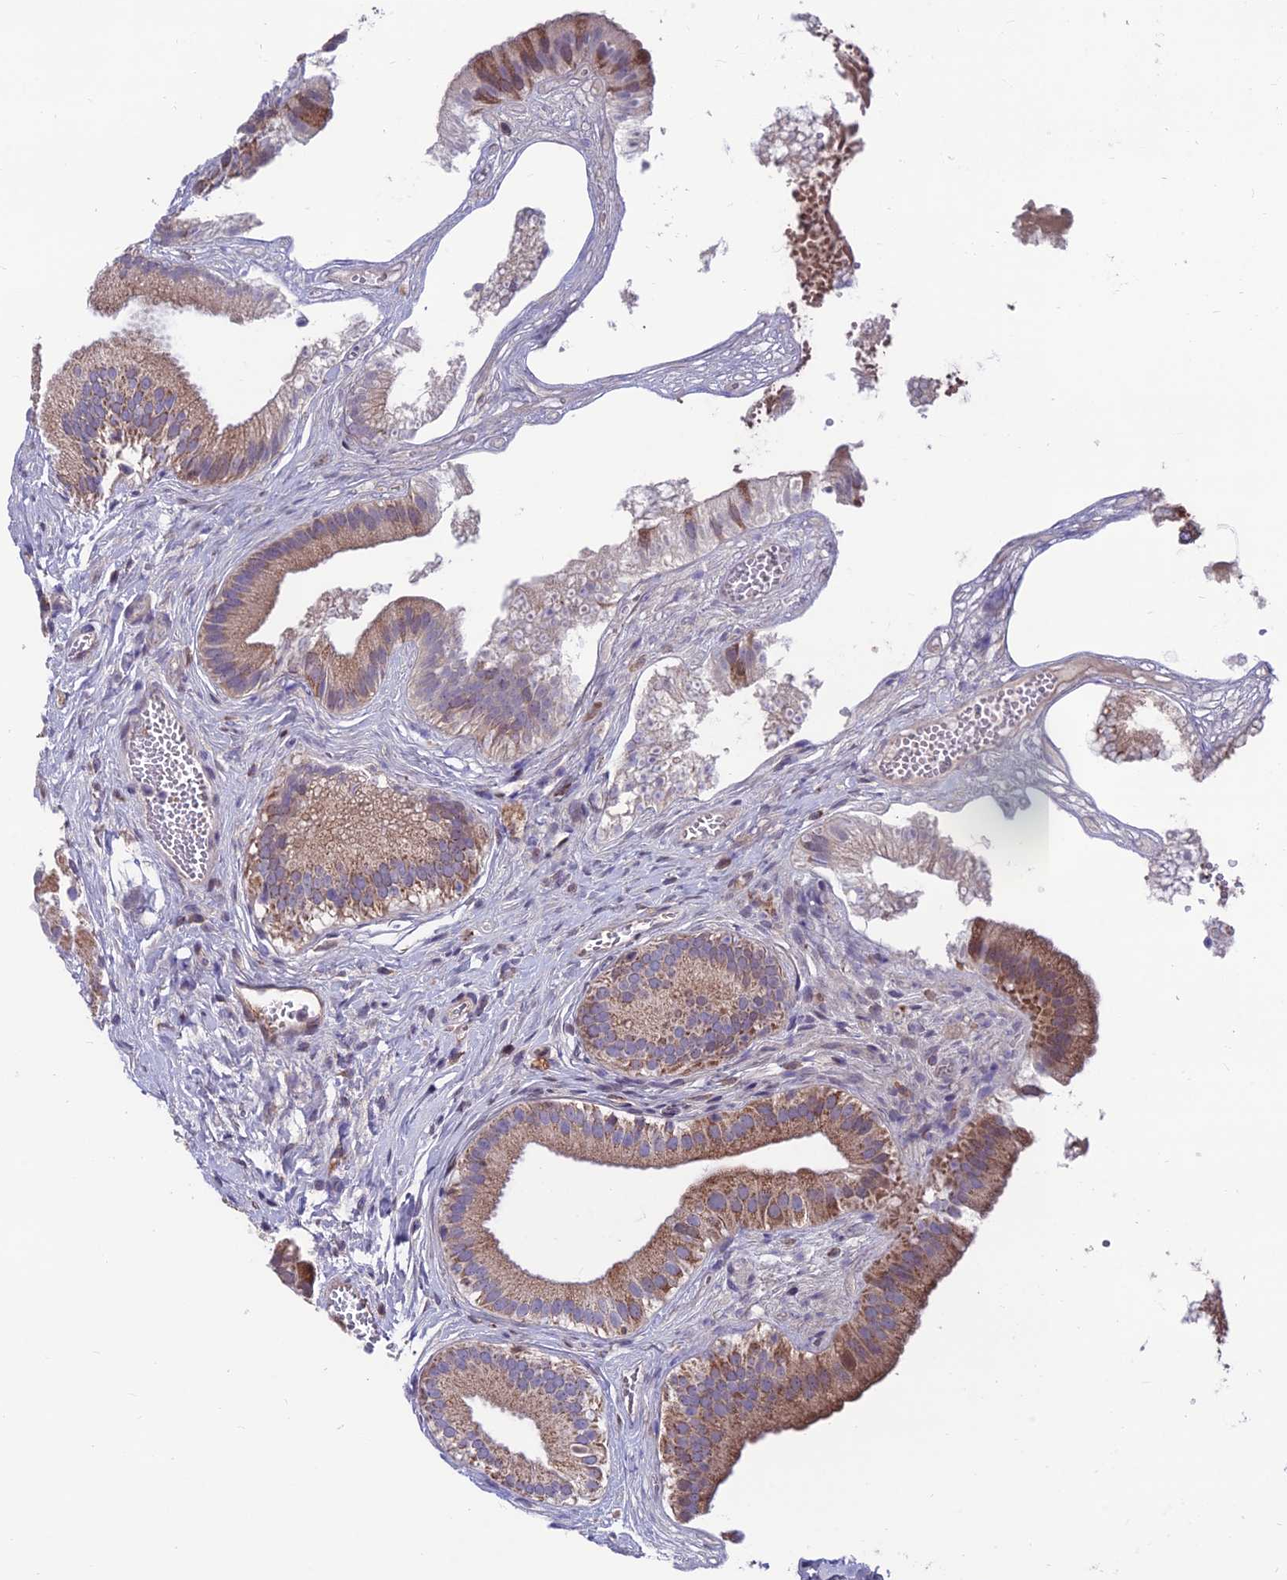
{"staining": {"intensity": "moderate", "quantity": ">75%", "location": "cytoplasmic/membranous"}, "tissue": "gallbladder", "cell_type": "Glandular cells", "image_type": "normal", "snomed": [{"axis": "morphology", "description": "Normal tissue, NOS"}, {"axis": "topography", "description": "Gallbladder"}], "caption": "Gallbladder stained with a protein marker reveals moderate staining in glandular cells.", "gene": "RTN4RL1", "patient": {"sex": "female", "age": 54}}